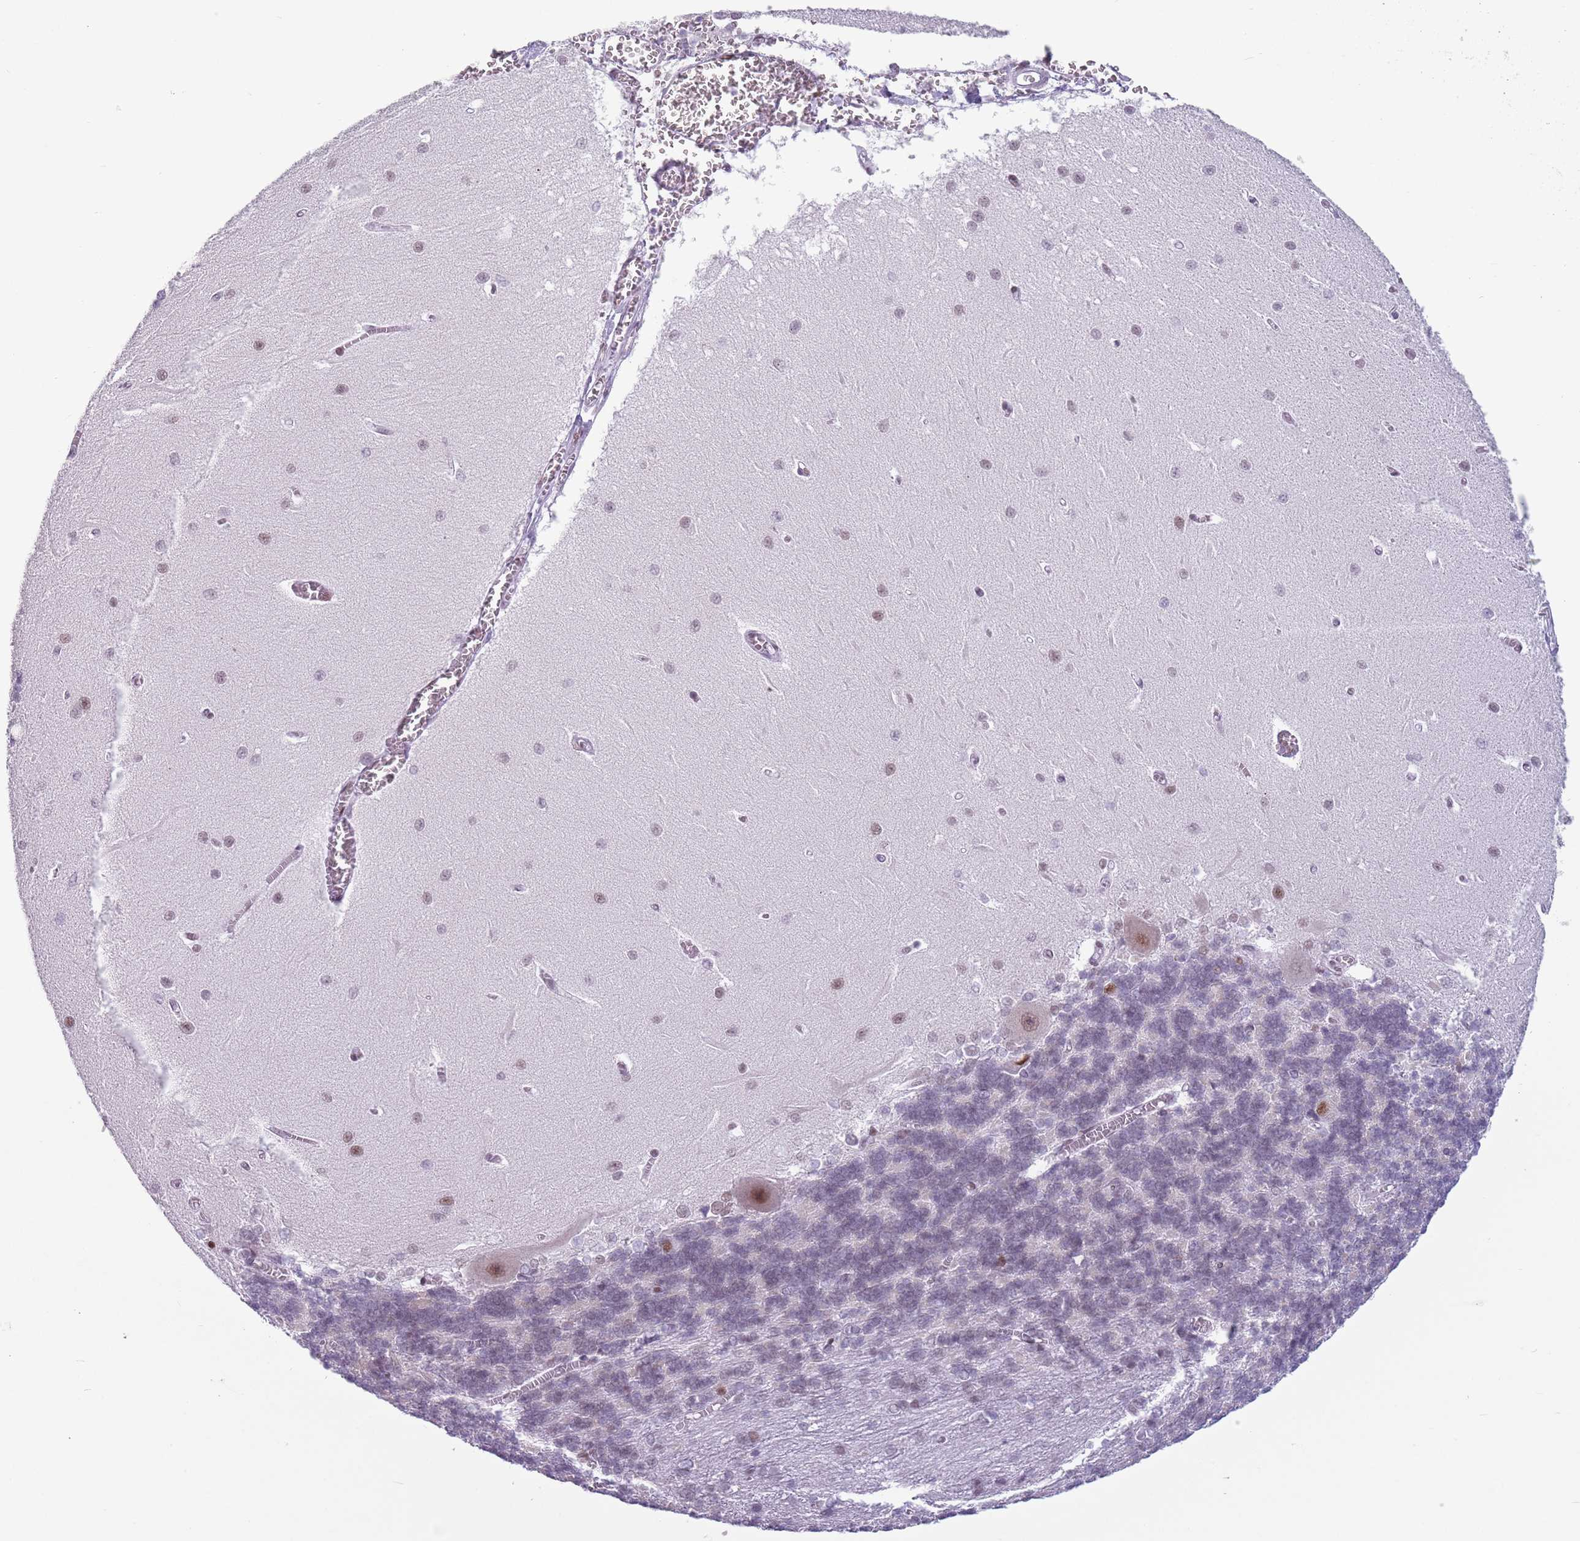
{"staining": {"intensity": "moderate", "quantity": "<25%", "location": "nuclear"}, "tissue": "cerebellum", "cell_type": "Cells in granular layer", "image_type": "normal", "snomed": [{"axis": "morphology", "description": "Normal tissue, NOS"}, {"axis": "topography", "description": "Cerebellum"}], "caption": "Immunohistochemical staining of normal cerebellum displays moderate nuclear protein staining in approximately <25% of cells in granular layer.", "gene": "FAM104B", "patient": {"sex": "male", "age": 37}}